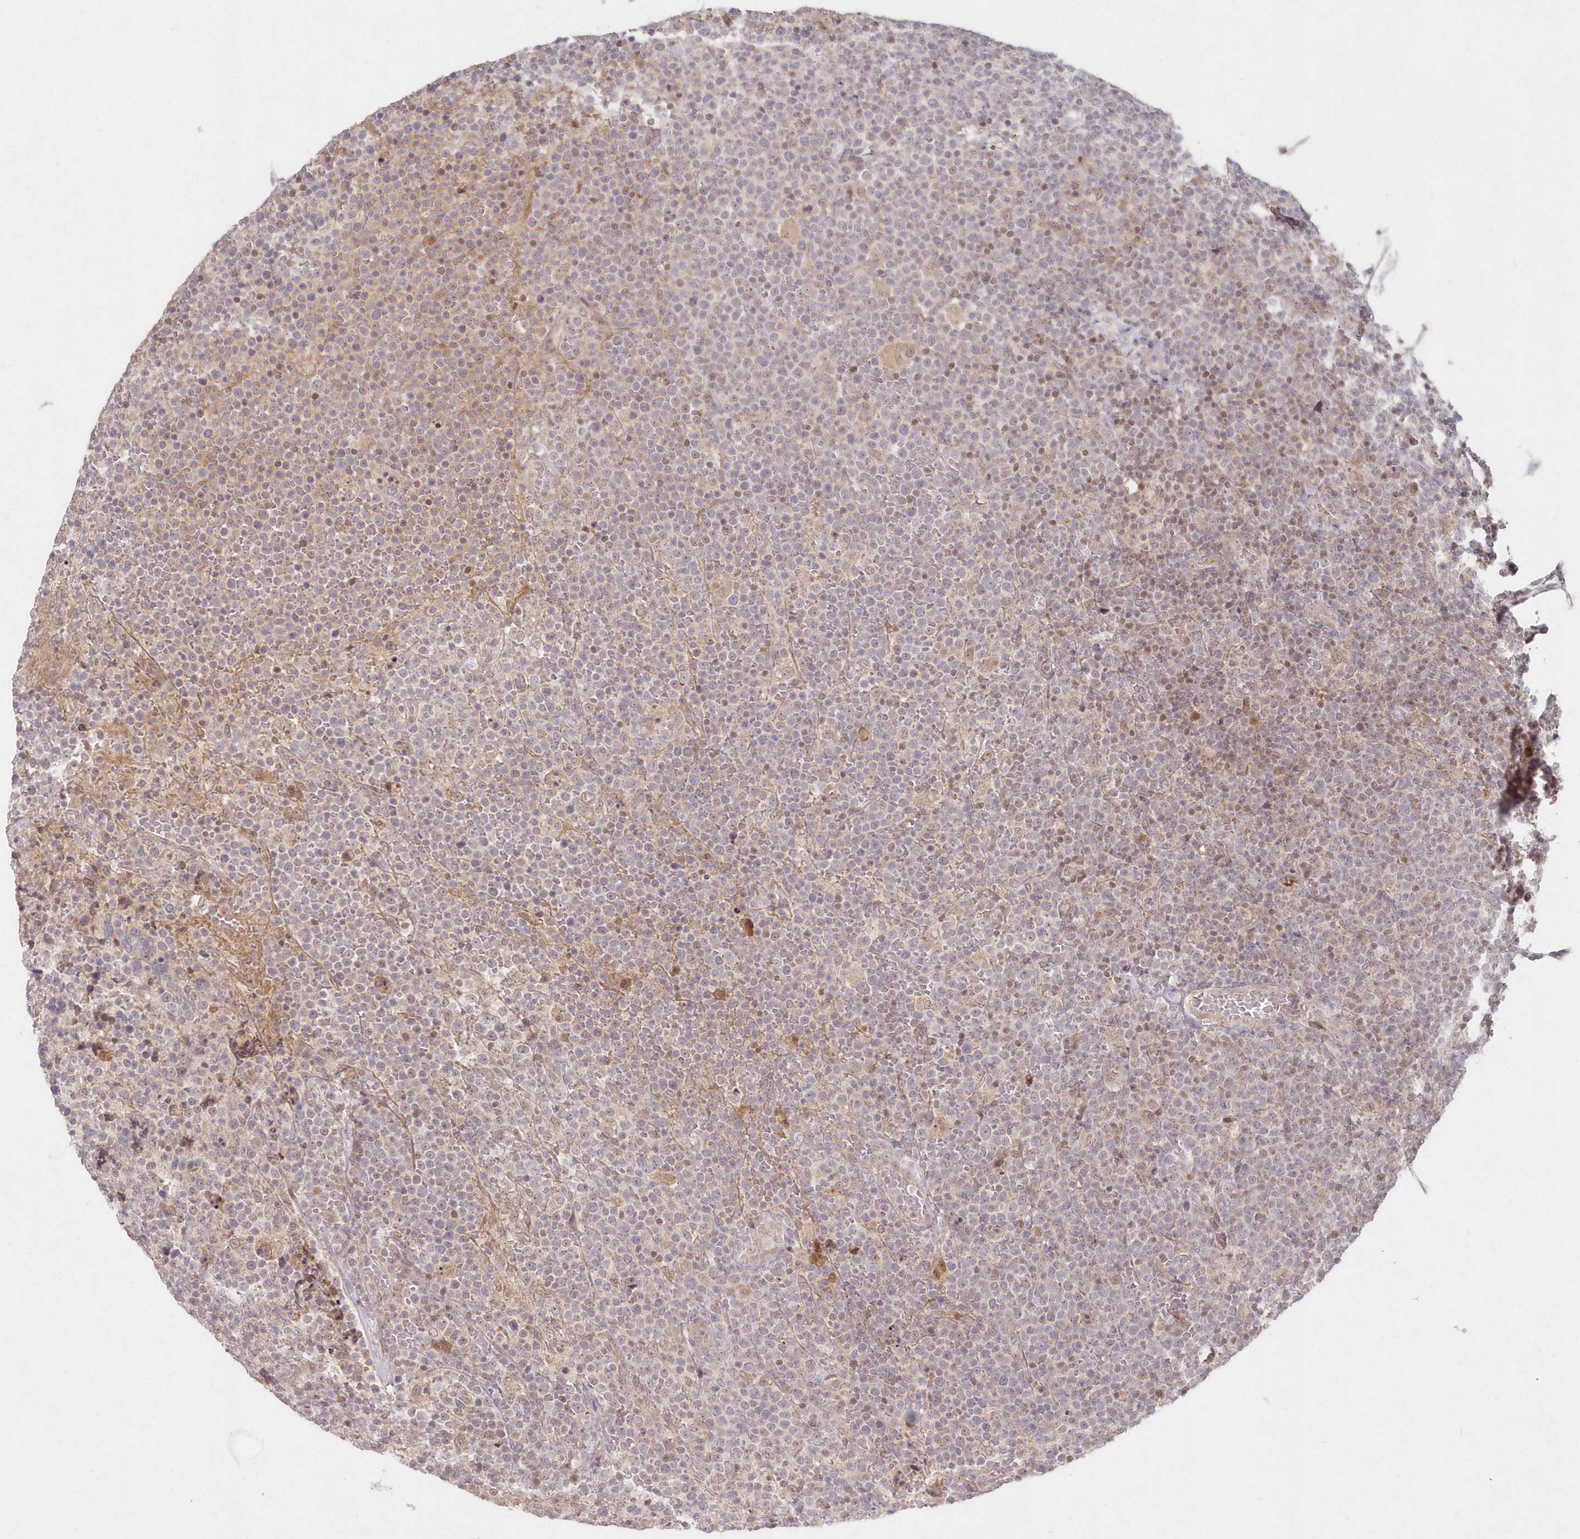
{"staining": {"intensity": "negative", "quantity": "none", "location": "none"}, "tissue": "lymphoma", "cell_type": "Tumor cells", "image_type": "cancer", "snomed": [{"axis": "morphology", "description": "Malignant lymphoma, non-Hodgkin's type, High grade"}, {"axis": "topography", "description": "Lymph node"}], "caption": "A high-resolution photomicrograph shows IHC staining of malignant lymphoma, non-Hodgkin's type (high-grade), which displays no significant expression in tumor cells.", "gene": "ASCC1", "patient": {"sex": "male", "age": 61}}